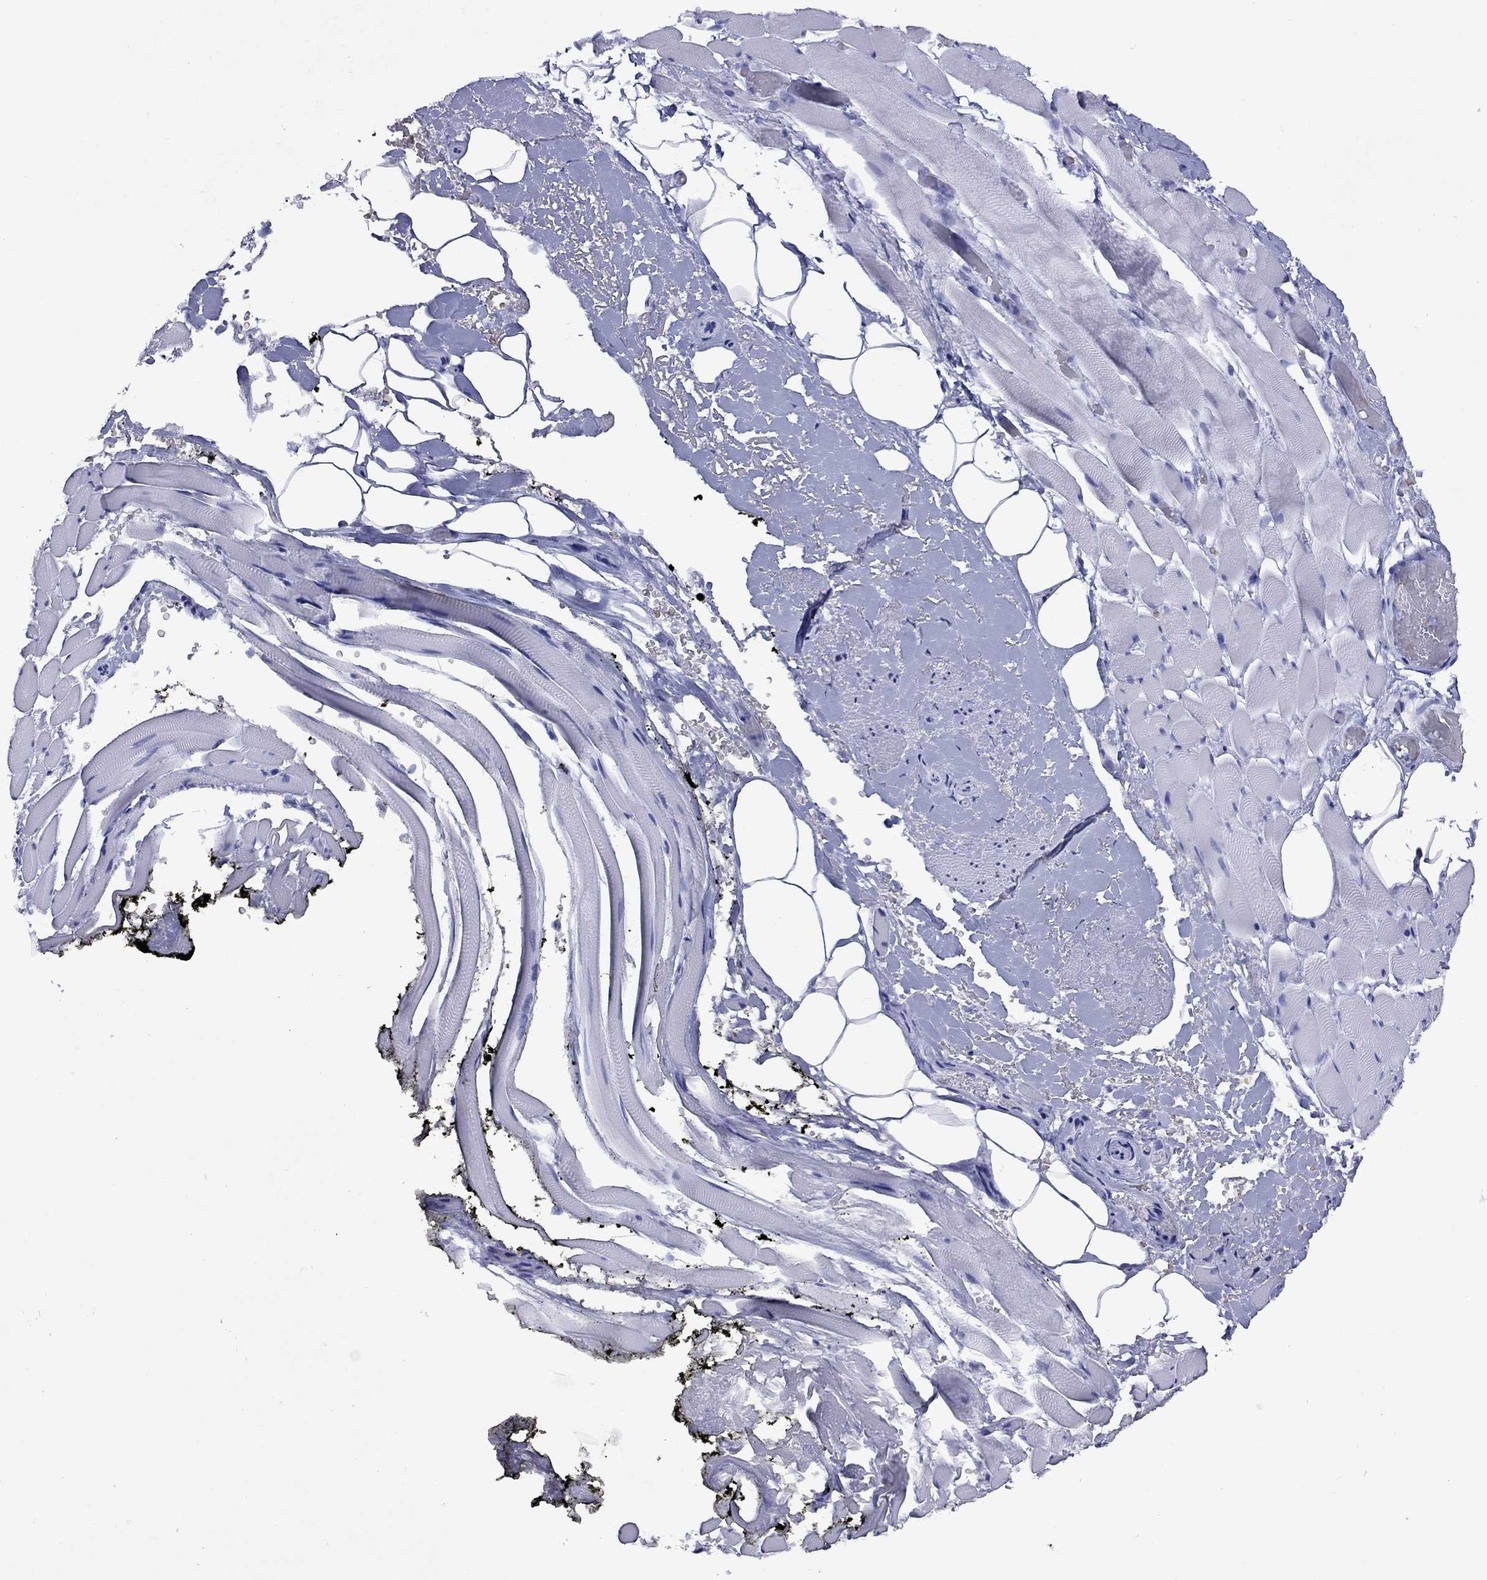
{"staining": {"intensity": "negative", "quantity": "none", "location": "none"}, "tissue": "adipose tissue", "cell_type": "Adipocytes", "image_type": "normal", "snomed": [{"axis": "morphology", "description": "Normal tissue, NOS"}, {"axis": "topography", "description": "Anal"}, {"axis": "topography", "description": "Peripheral nerve tissue"}], "caption": "Immunohistochemical staining of normal human adipose tissue shows no significant expression in adipocytes. The staining is performed using DAB (3,3'-diaminobenzidine) brown chromogen with nuclei counter-stained in using hematoxylin.", "gene": "ROM1", "patient": {"sex": "male", "age": 53}}